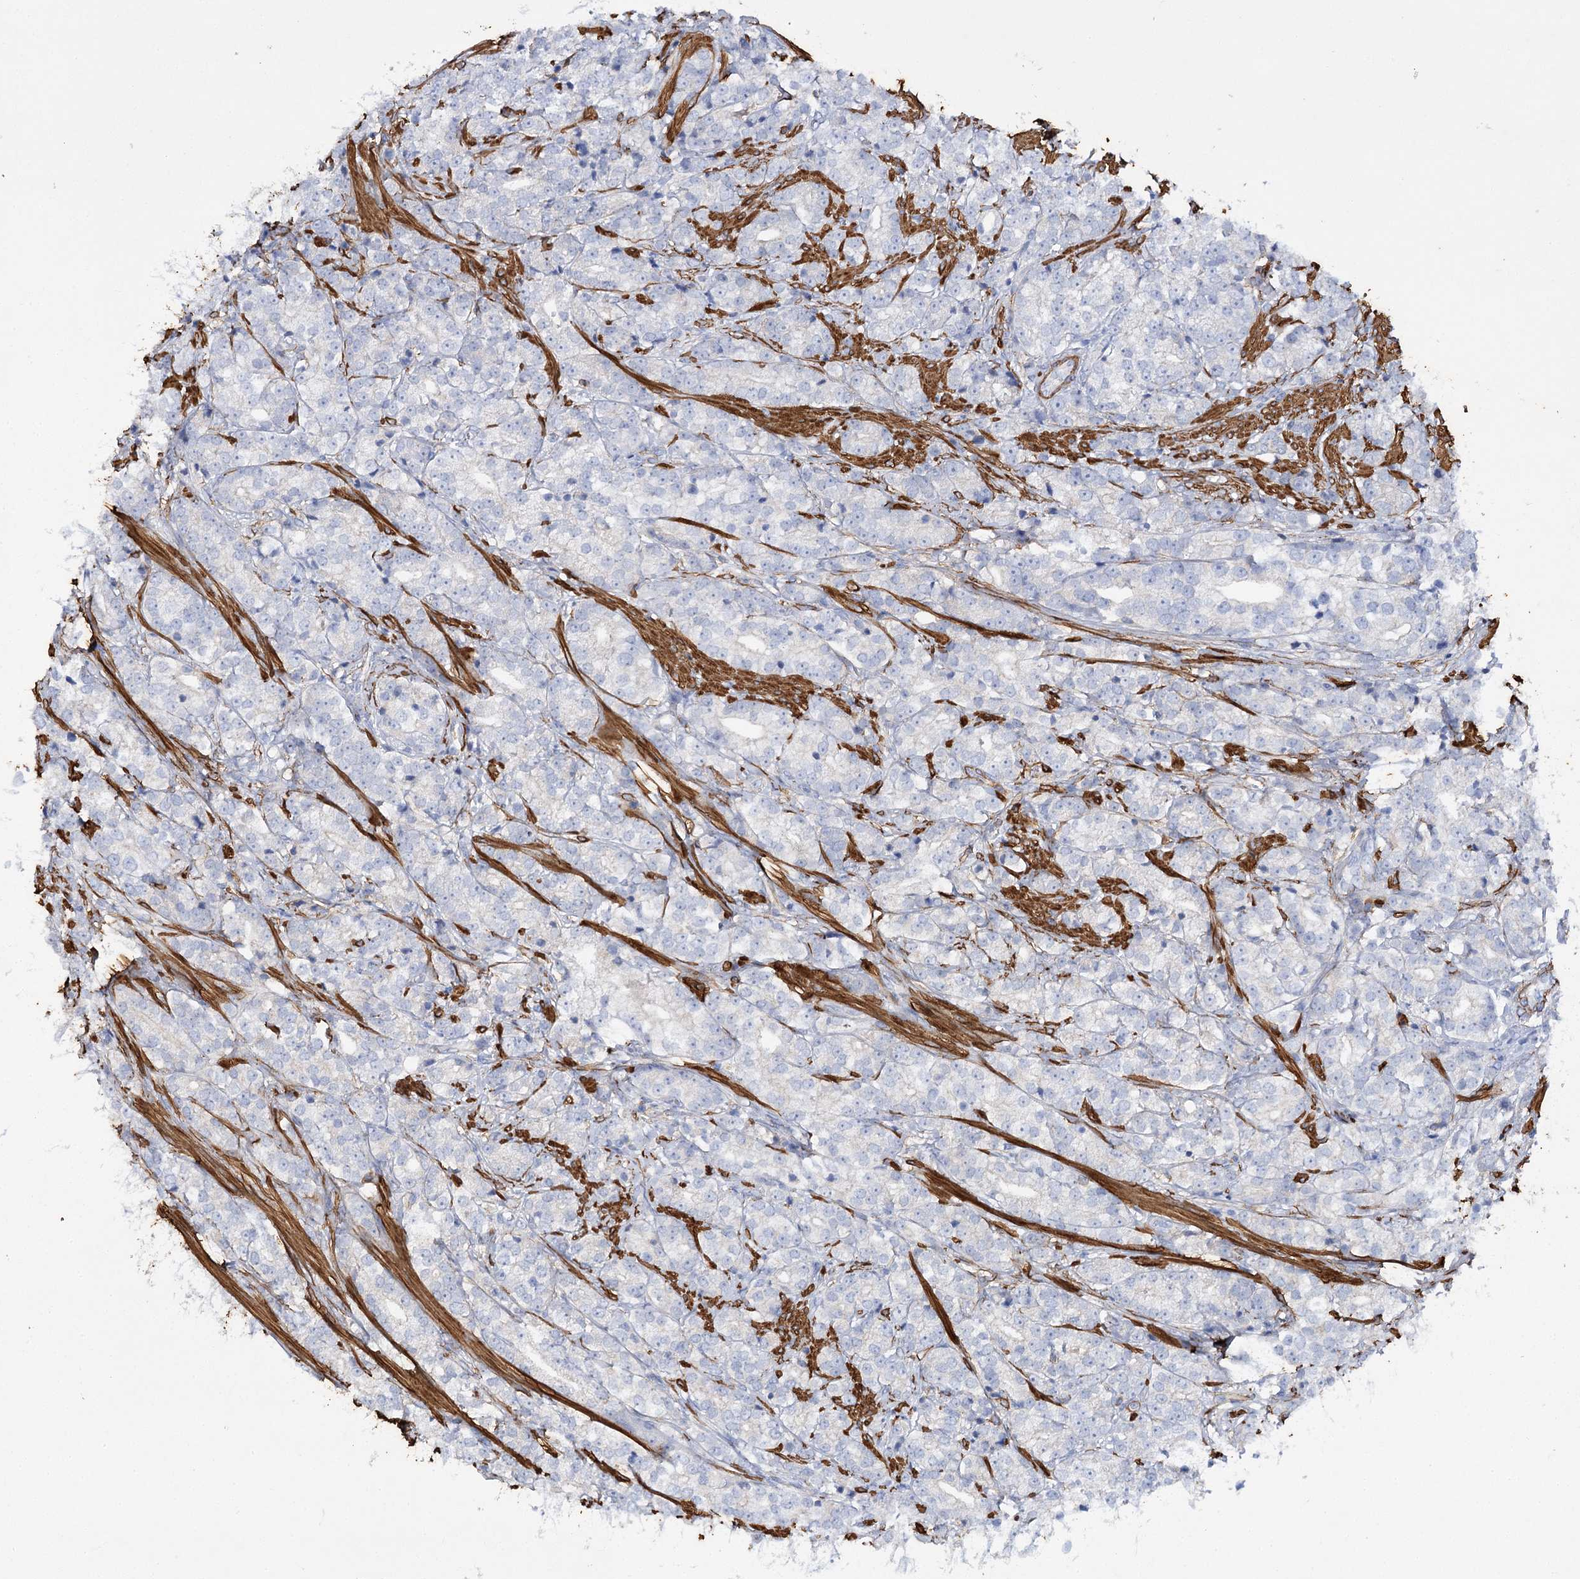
{"staining": {"intensity": "negative", "quantity": "none", "location": "none"}, "tissue": "prostate cancer", "cell_type": "Tumor cells", "image_type": "cancer", "snomed": [{"axis": "morphology", "description": "Adenocarcinoma, High grade"}, {"axis": "topography", "description": "Prostate"}], "caption": "DAB (3,3'-diaminobenzidine) immunohistochemical staining of prostate cancer (adenocarcinoma (high-grade)) demonstrates no significant expression in tumor cells.", "gene": "RTN2", "patient": {"sex": "male", "age": 69}}